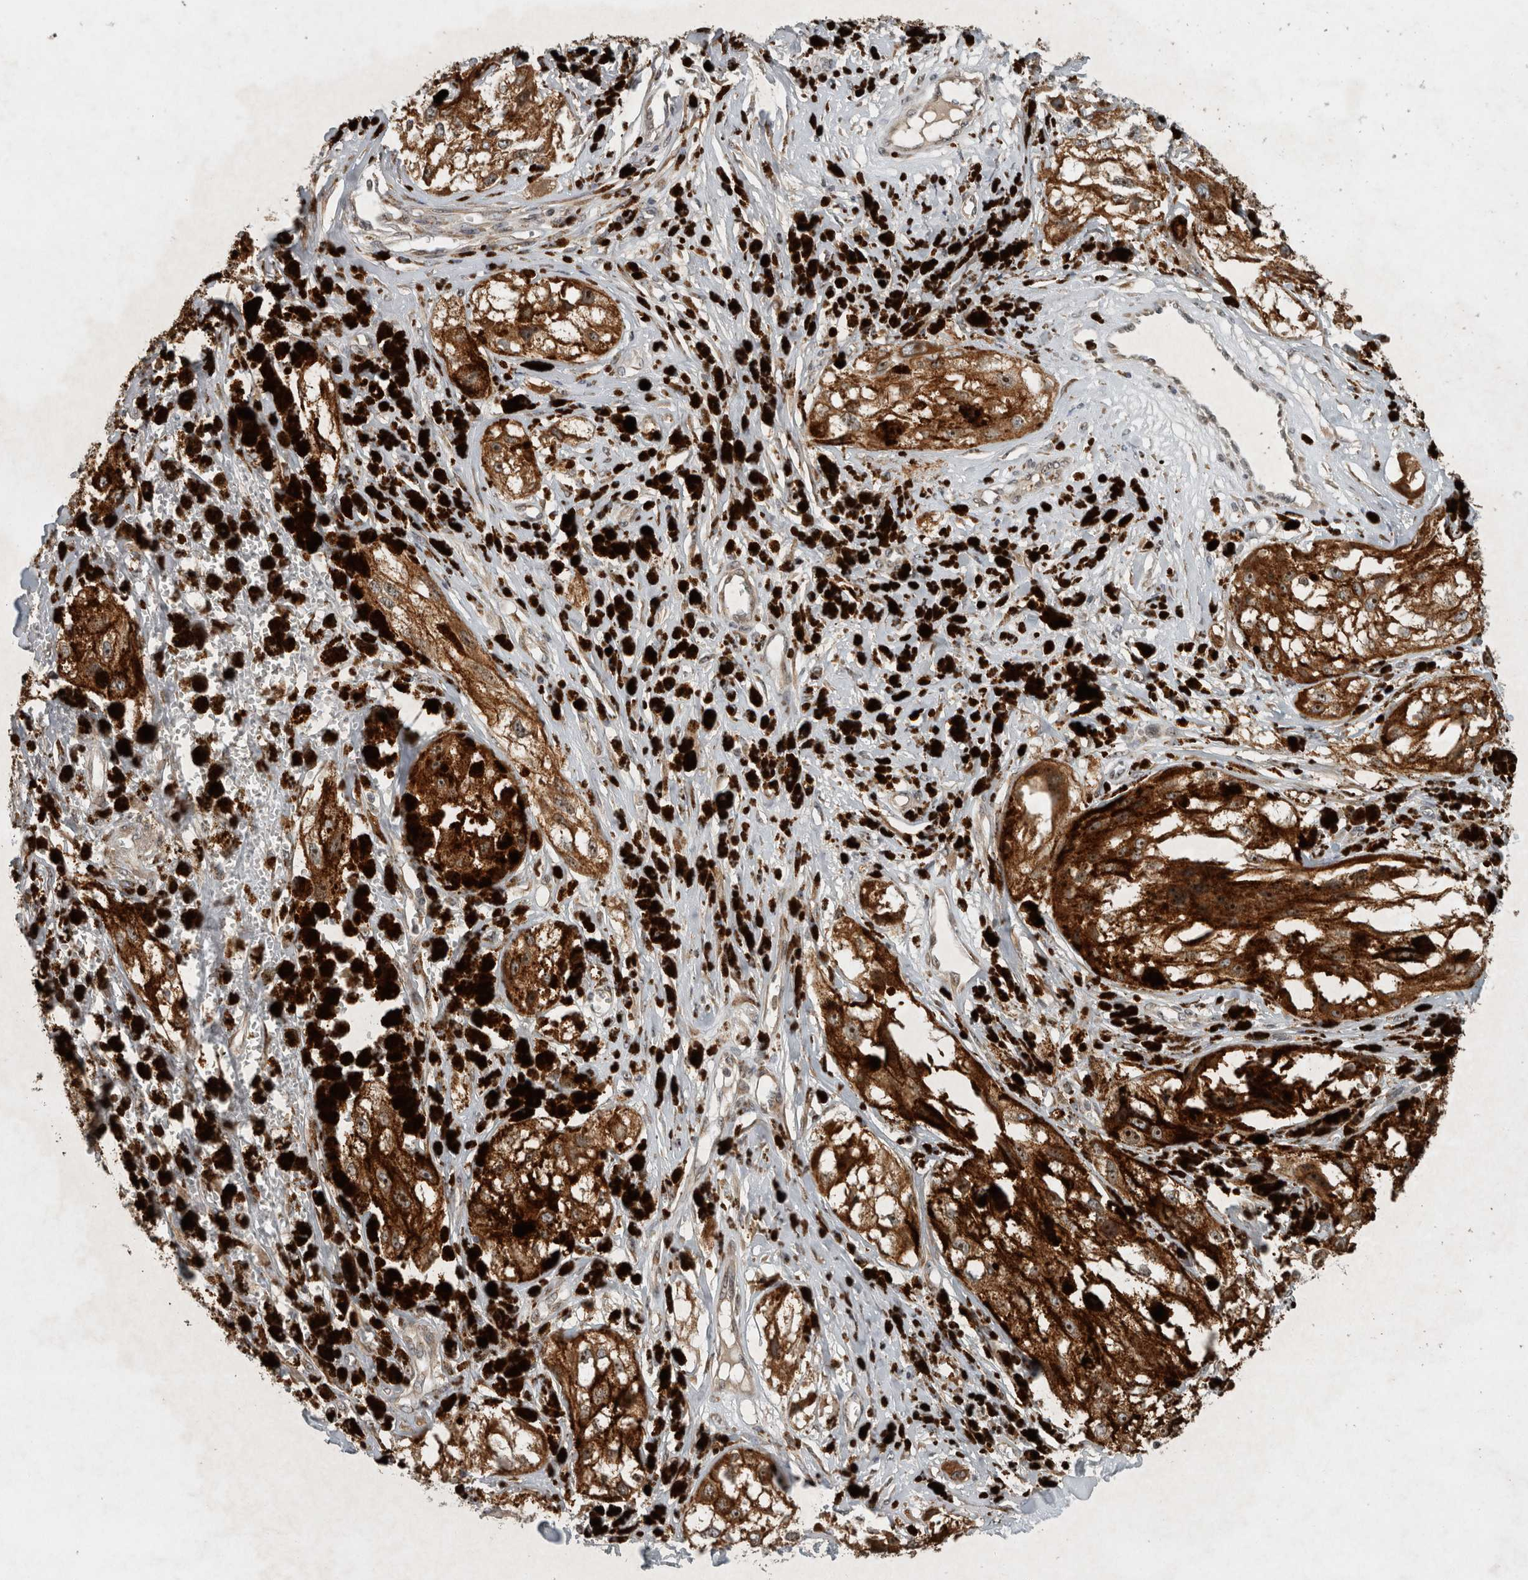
{"staining": {"intensity": "moderate", "quantity": ">75%", "location": "cytoplasmic/membranous,nuclear"}, "tissue": "melanoma", "cell_type": "Tumor cells", "image_type": "cancer", "snomed": [{"axis": "morphology", "description": "Malignant melanoma, NOS"}, {"axis": "topography", "description": "Skin"}], "caption": "Moderate cytoplasmic/membranous and nuclear staining is seen in approximately >75% of tumor cells in malignant melanoma.", "gene": "GPR137B", "patient": {"sex": "male", "age": 88}}